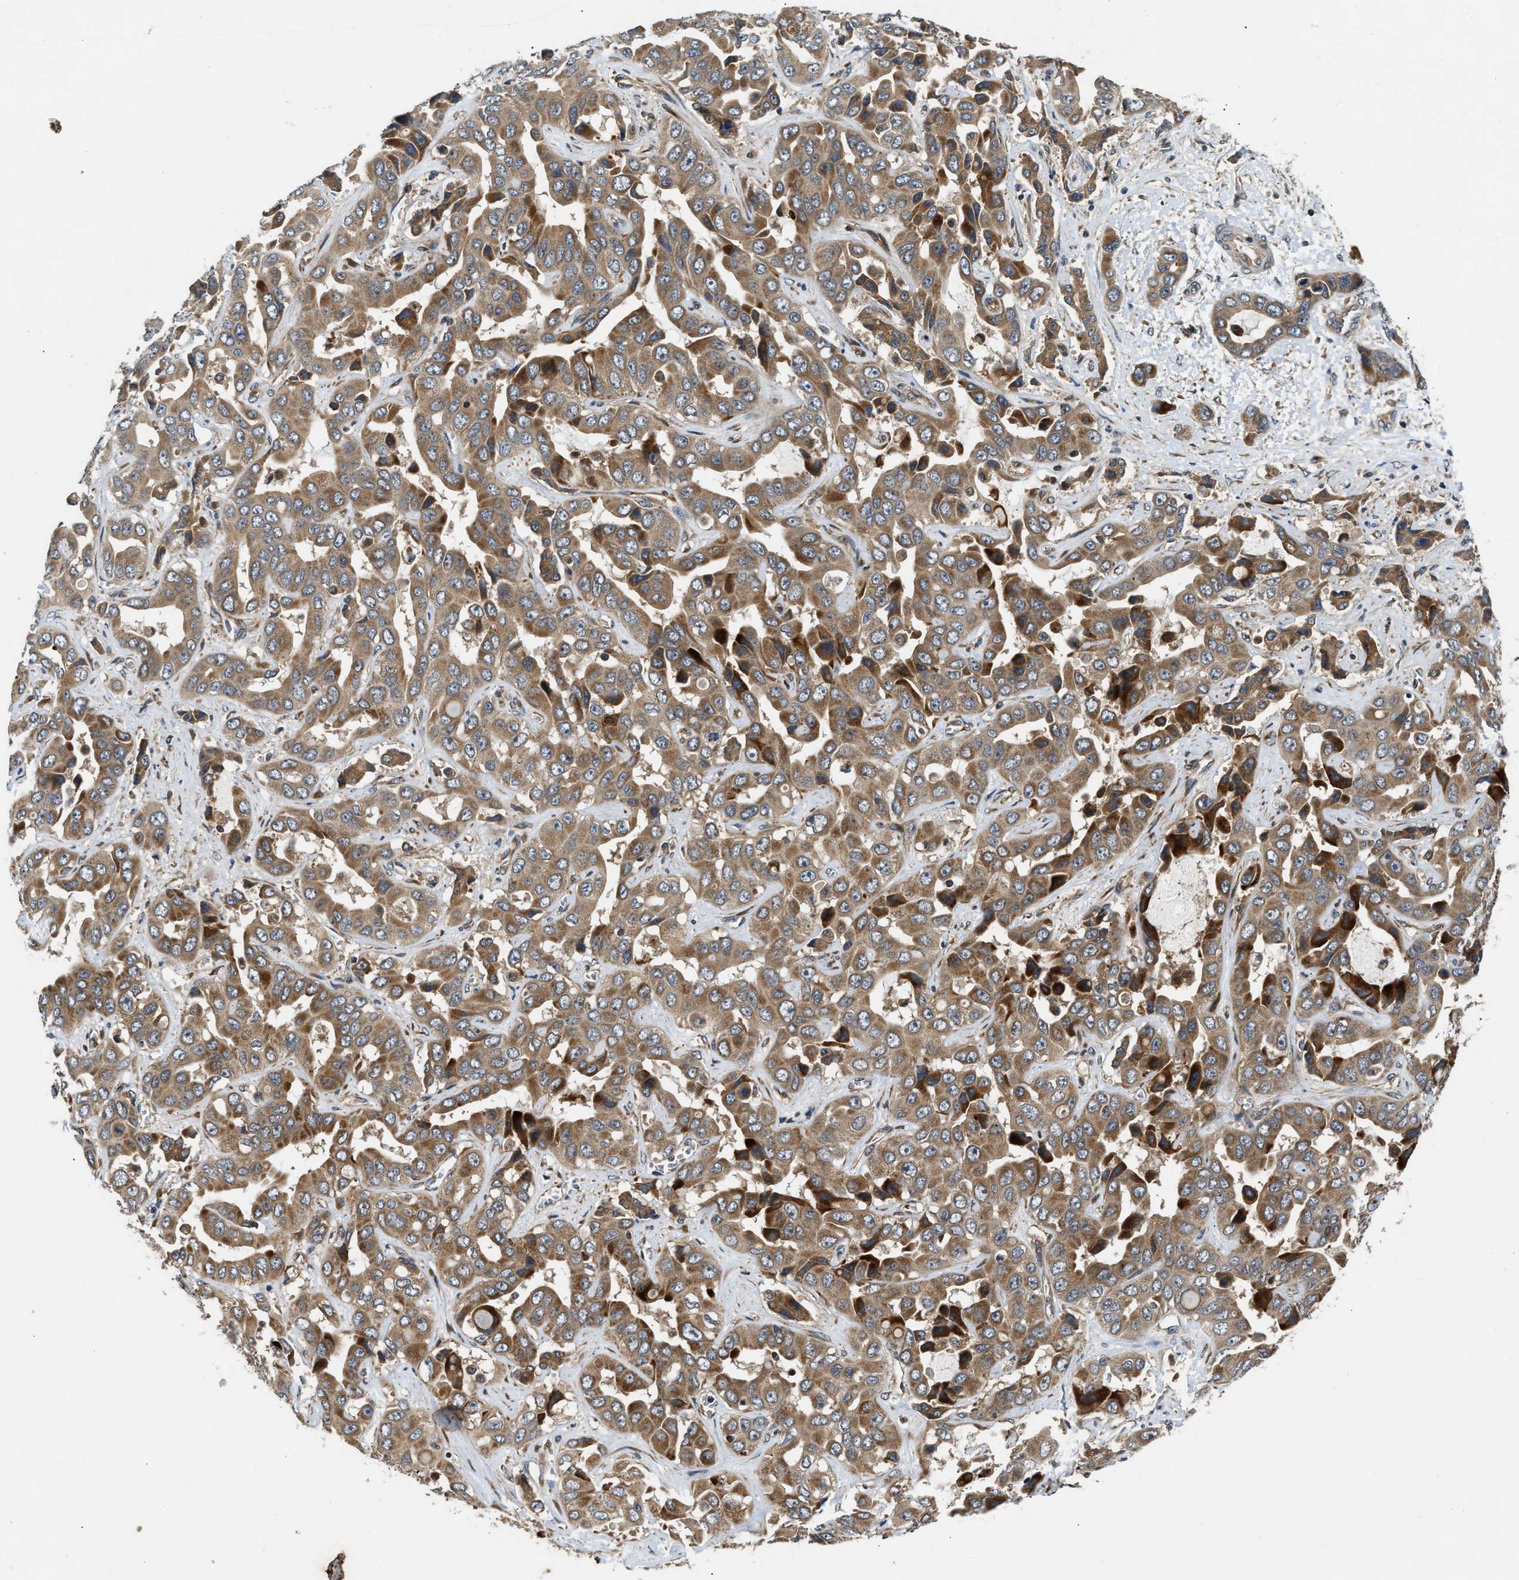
{"staining": {"intensity": "moderate", "quantity": ">75%", "location": "cytoplasmic/membranous"}, "tissue": "liver cancer", "cell_type": "Tumor cells", "image_type": "cancer", "snomed": [{"axis": "morphology", "description": "Cholangiocarcinoma"}, {"axis": "topography", "description": "Liver"}], "caption": "Approximately >75% of tumor cells in liver cholangiocarcinoma exhibit moderate cytoplasmic/membranous protein positivity as visualized by brown immunohistochemical staining.", "gene": "PNPLA8", "patient": {"sex": "female", "age": 52}}